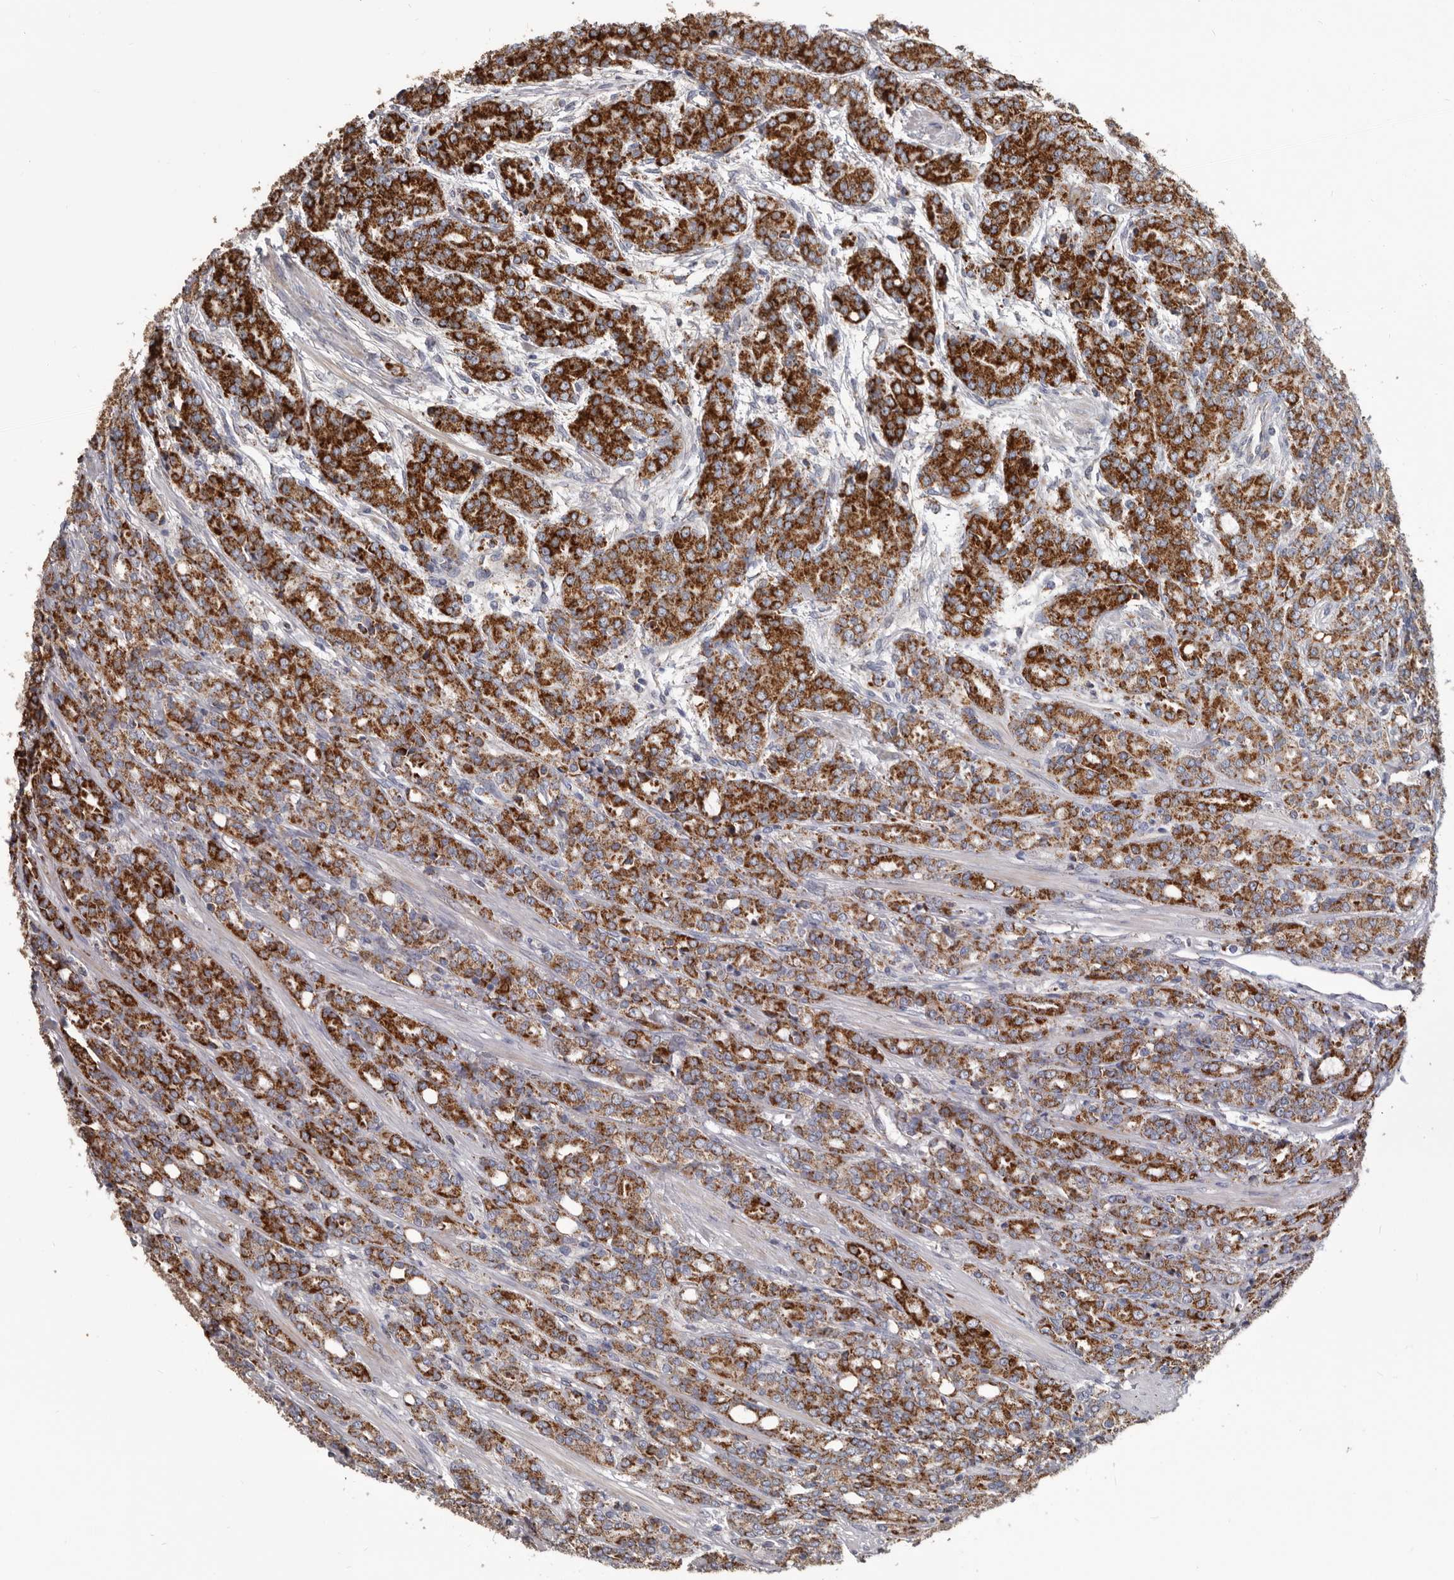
{"staining": {"intensity": "strong", "quantity": ">75%", "location": "cytoplasmic/membranous"}, "tissue": "prostate cancer", "cell_type": "Tumor cells", "image_type": "cancer", "snomed": [{"axis": "morphology", "description": "Adenocarcinoma, High grade"}, {"axis": "topography", "description": "Prostate"}], "caption": "Prostate high-grade adenocarcinoma stained with a protein marker demonstrates strong staining in tumor cells.", "gene": "ALDH5A1", "patient": {"sex": "male", "age": 62}}